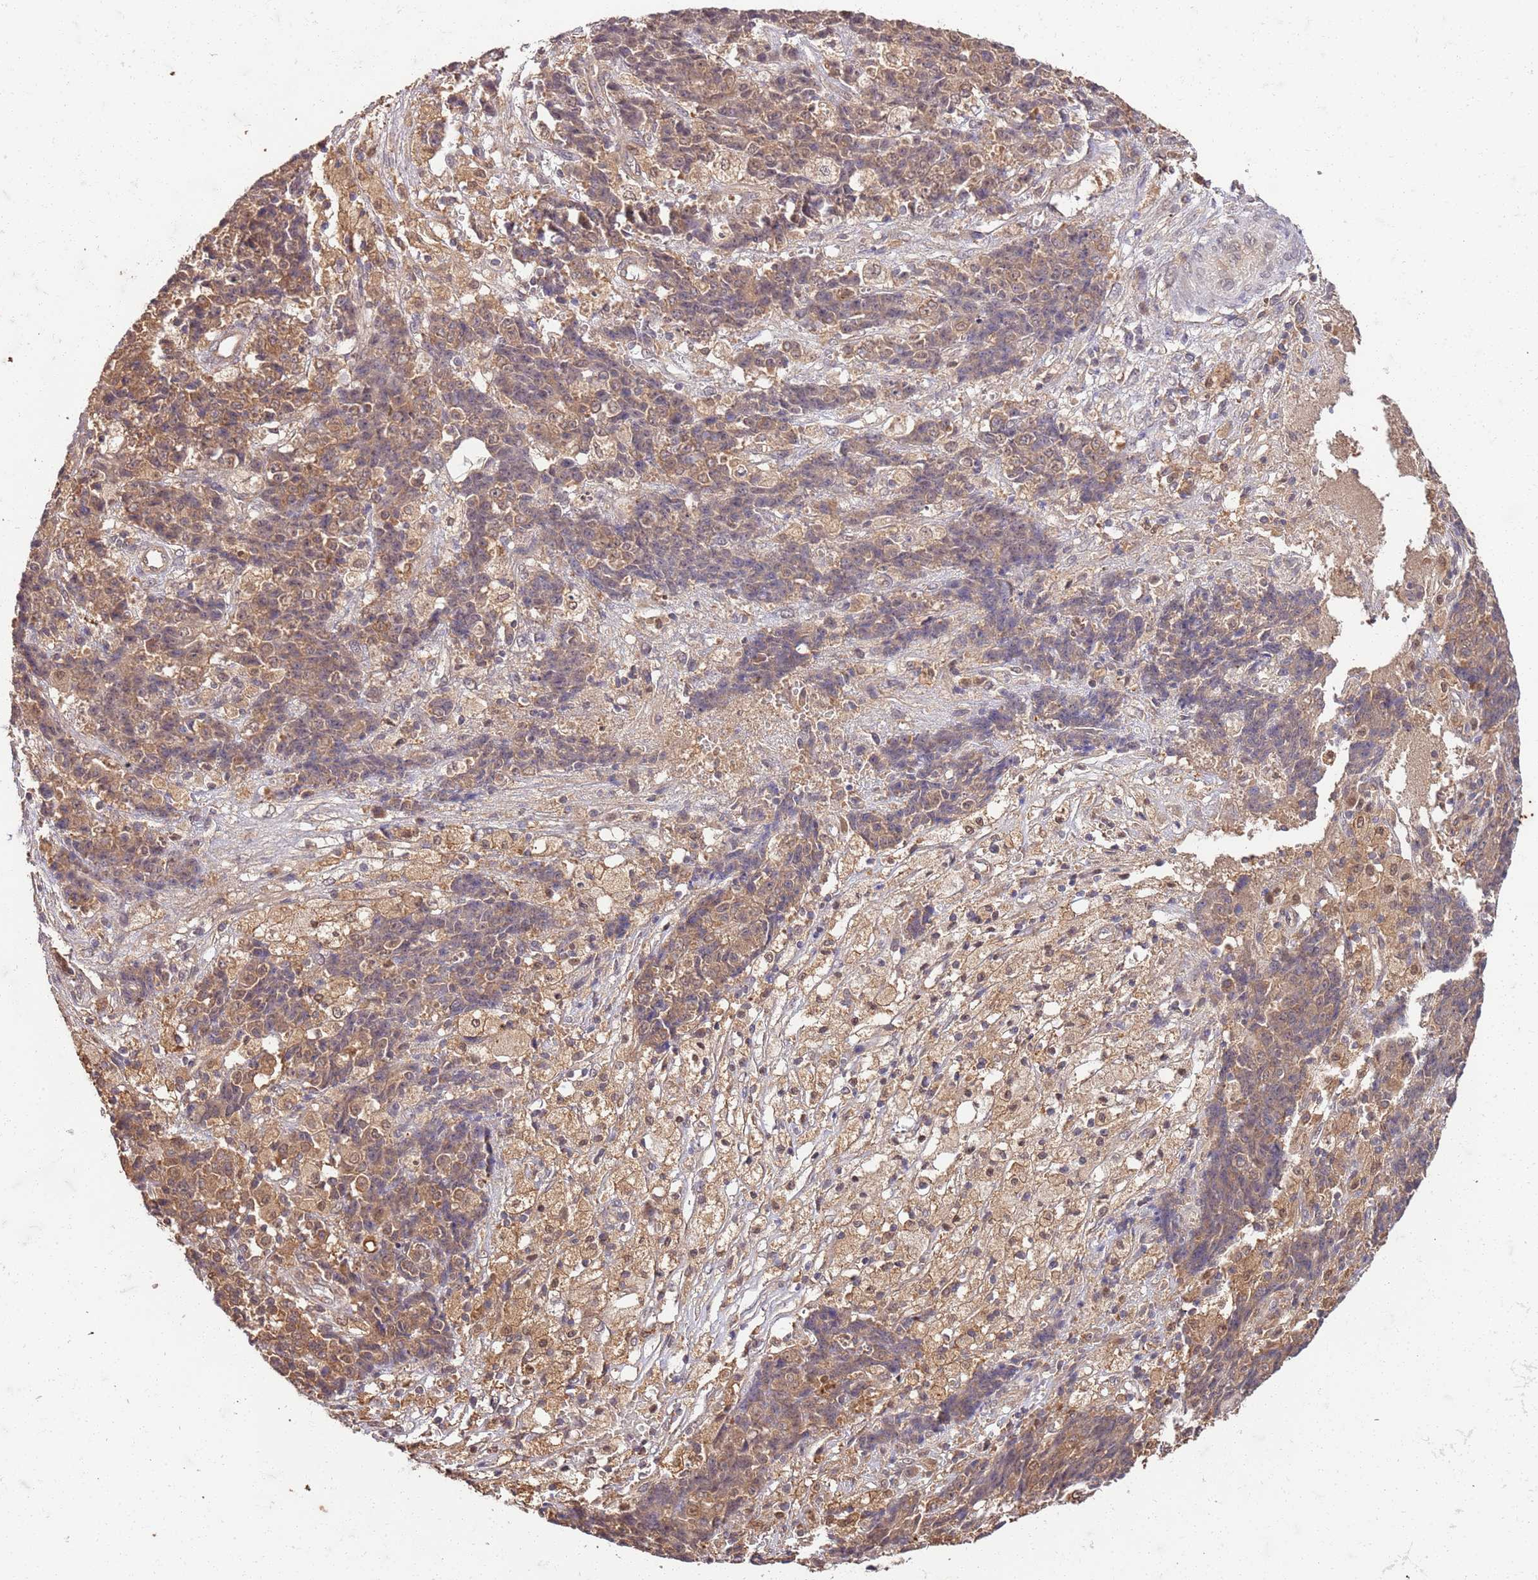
{"staining": {"intensity": "moderate", "quantity": ">75%", "location": "cytoplasmic/membranous,nuclear"}, "tissue": "ovarian cancer", "cell_type": "Tumor cells", "image_type": "cancer", "snomed": [{"axis": "morphology", "description": "Carcinoma, endometroid"}, {"axis": "topography", "description": "Ovary"}], "caption": "Ovarian cancer (endometroid carcinoma) stained with DAB IHC reveals medium levels of moderate cytoplasmic/membranous and nuclear staining in approximately >75% of tumor cells.", "gene": "UBE3A", "patient": {"sex": "female", "age": 42}}